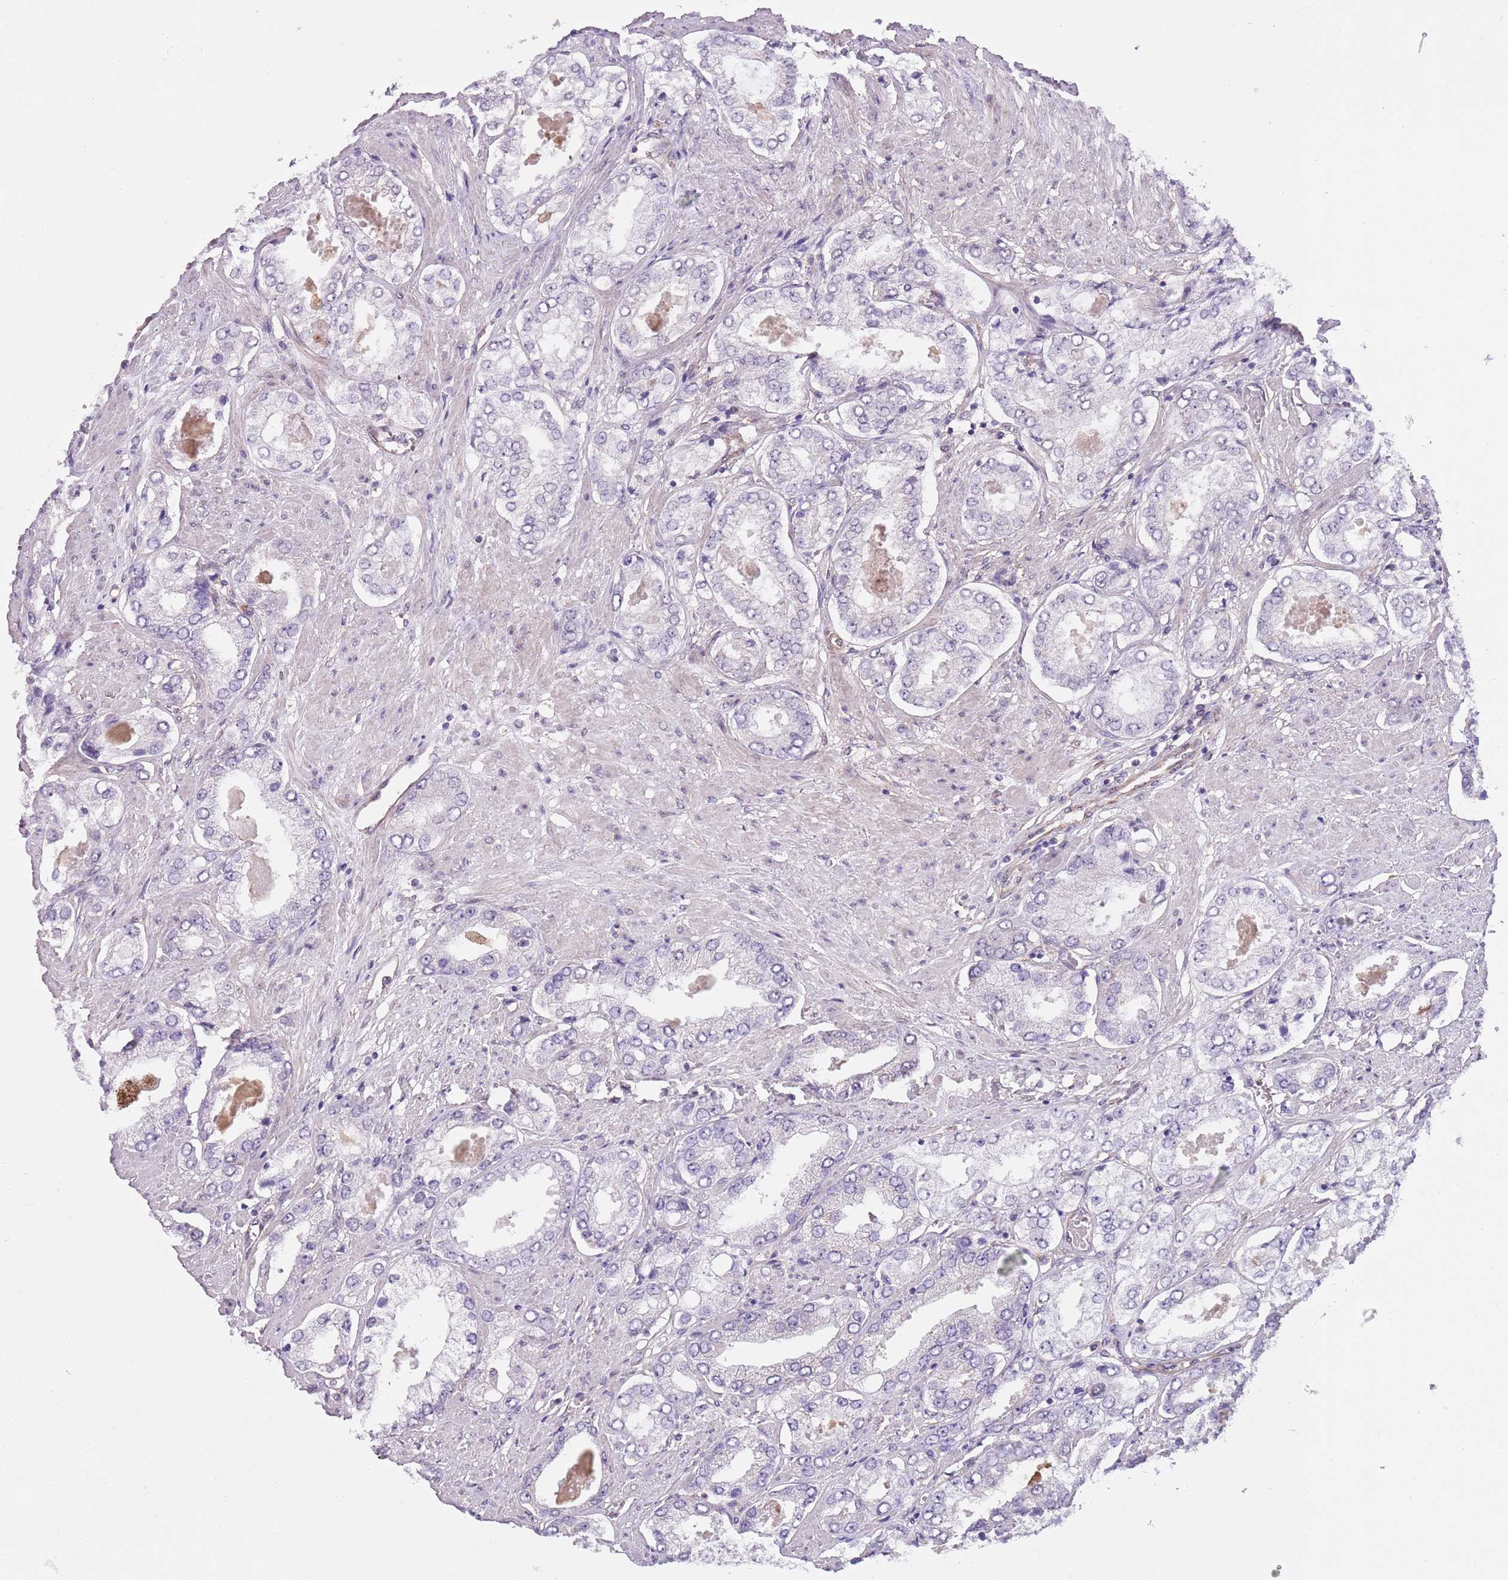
{"staining": {"intensity": "negative", "quantity": "none", "location": "none"}, "tissue": "prostate cancer", "cell_type": "Tumor cells", "image_type": "cancer", "snomed": [{"axis": "morphology", "description": "Adenocarcinoma, High grade"}, {"axis": "topography", "description": "Prostate"}], "caption": "Immunohistochemistry (IHC) photomicrograph of neoplastic tissue: adenocarcinoma (high-grade) (prostate) stained with DAB (3,3'-diaminobenzidine) shows no significant protein positivity in tumor cells. (DAB (3,3'-diaminobenzidine) immunohistochemistry visualized using brightfield microscopy, high magnification).", "gene": "CREBZF", "patient": {"sex": "male", "age": 68}}